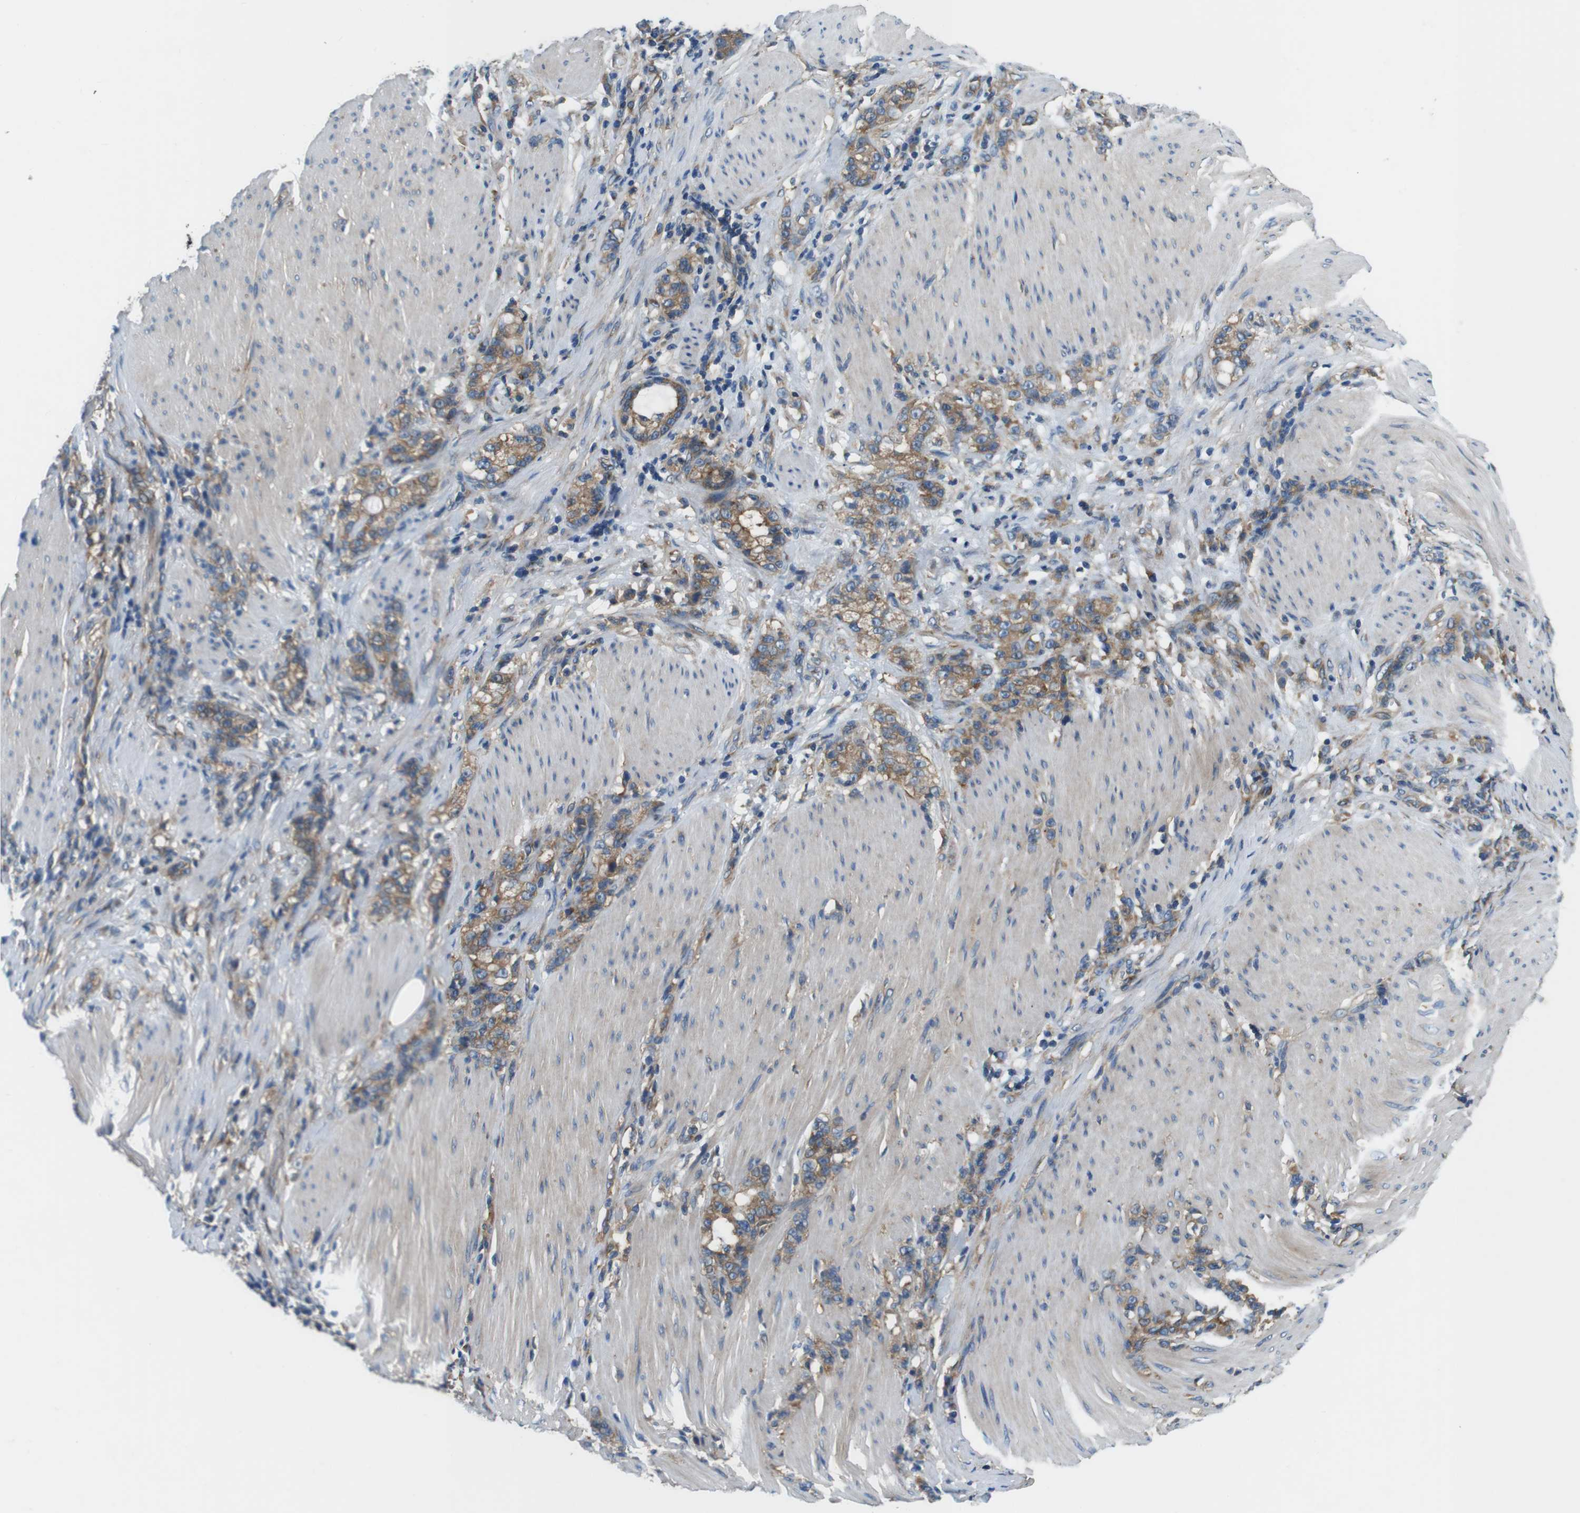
{"staining": {"intensity": "moderate", "quantity": ">75%", "location": "cytoplasmic/membranous"}, "tissue": "stomach cancer", "cell_type": "Tumor cells", "image_type": "cancer", "snomed": [{"axis": "morphology", "description": "Adenocarcinoma, NOS"}, {"axis": "topography", "description": "Stomach, lower"}], "caption": "An image showing moderate cytoplasmic/membranous expression in about >75% of tumor cells in stomach cancer, as visualized by brown immunohistochemical staining.", "gene": "DENND4C", "patient": {"sex": "male", "age": 88}}